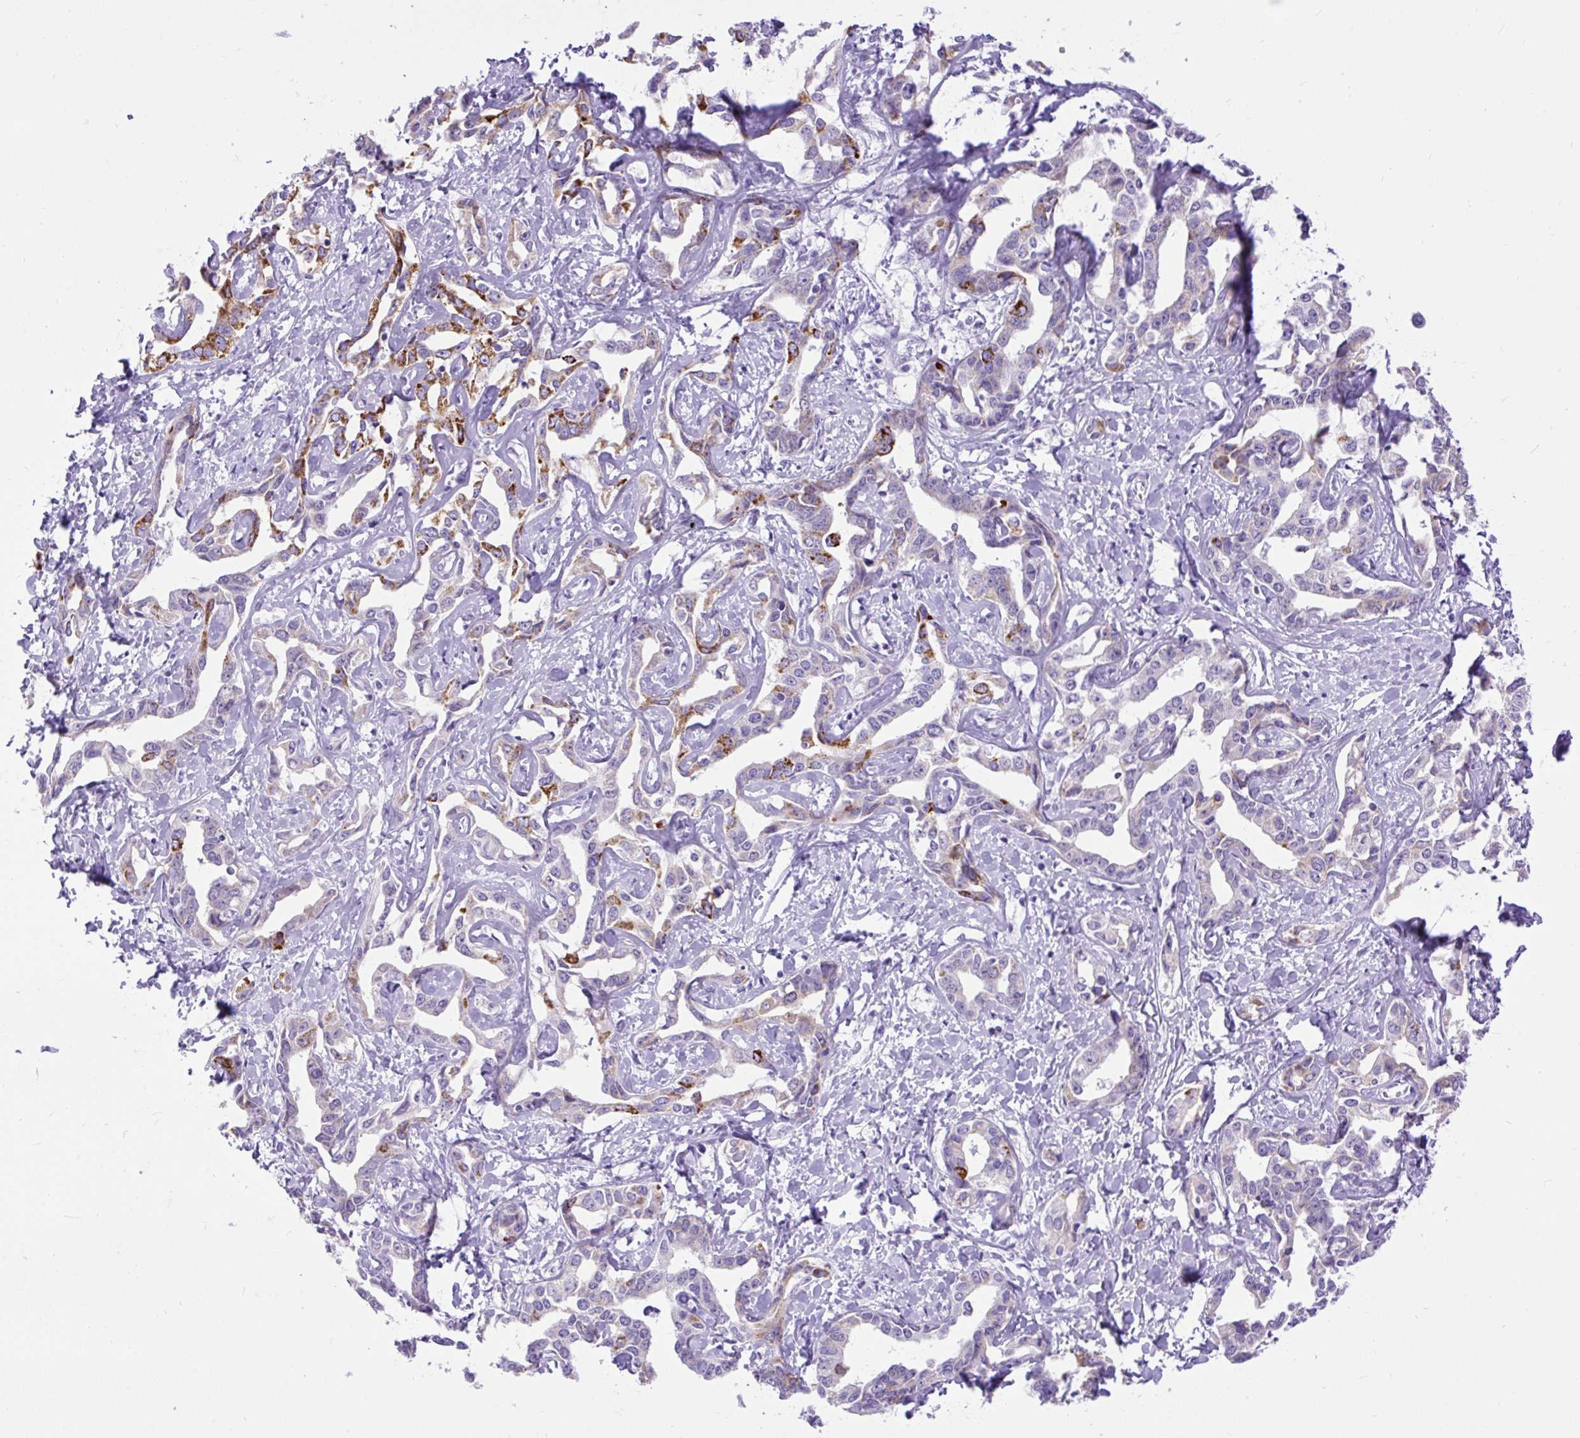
{"staining": {"intensity": "moderate", "quantity": "25%-75%", "location": "cytoplasmic/membranous"}, "tissue": "liver cancer", "cell_type": "Tumor cells", "image_type": "cancer", "snomed": [{"axis": "morphology", "description": "Cholangiocarcinoma"}, {"axis": "topography", "description": "Liver"}], "caption": "Brown immunohistochemical staining in human liver cancer demonstrates moderate cytoplasmic/membranous staining in approximately 25%-75% of tumor cells. The protein of interest is shown in brown color, while the nuclei are stained blue.", "gene": "ZNF256", "patient": {"sex": "male", "age": 59}}